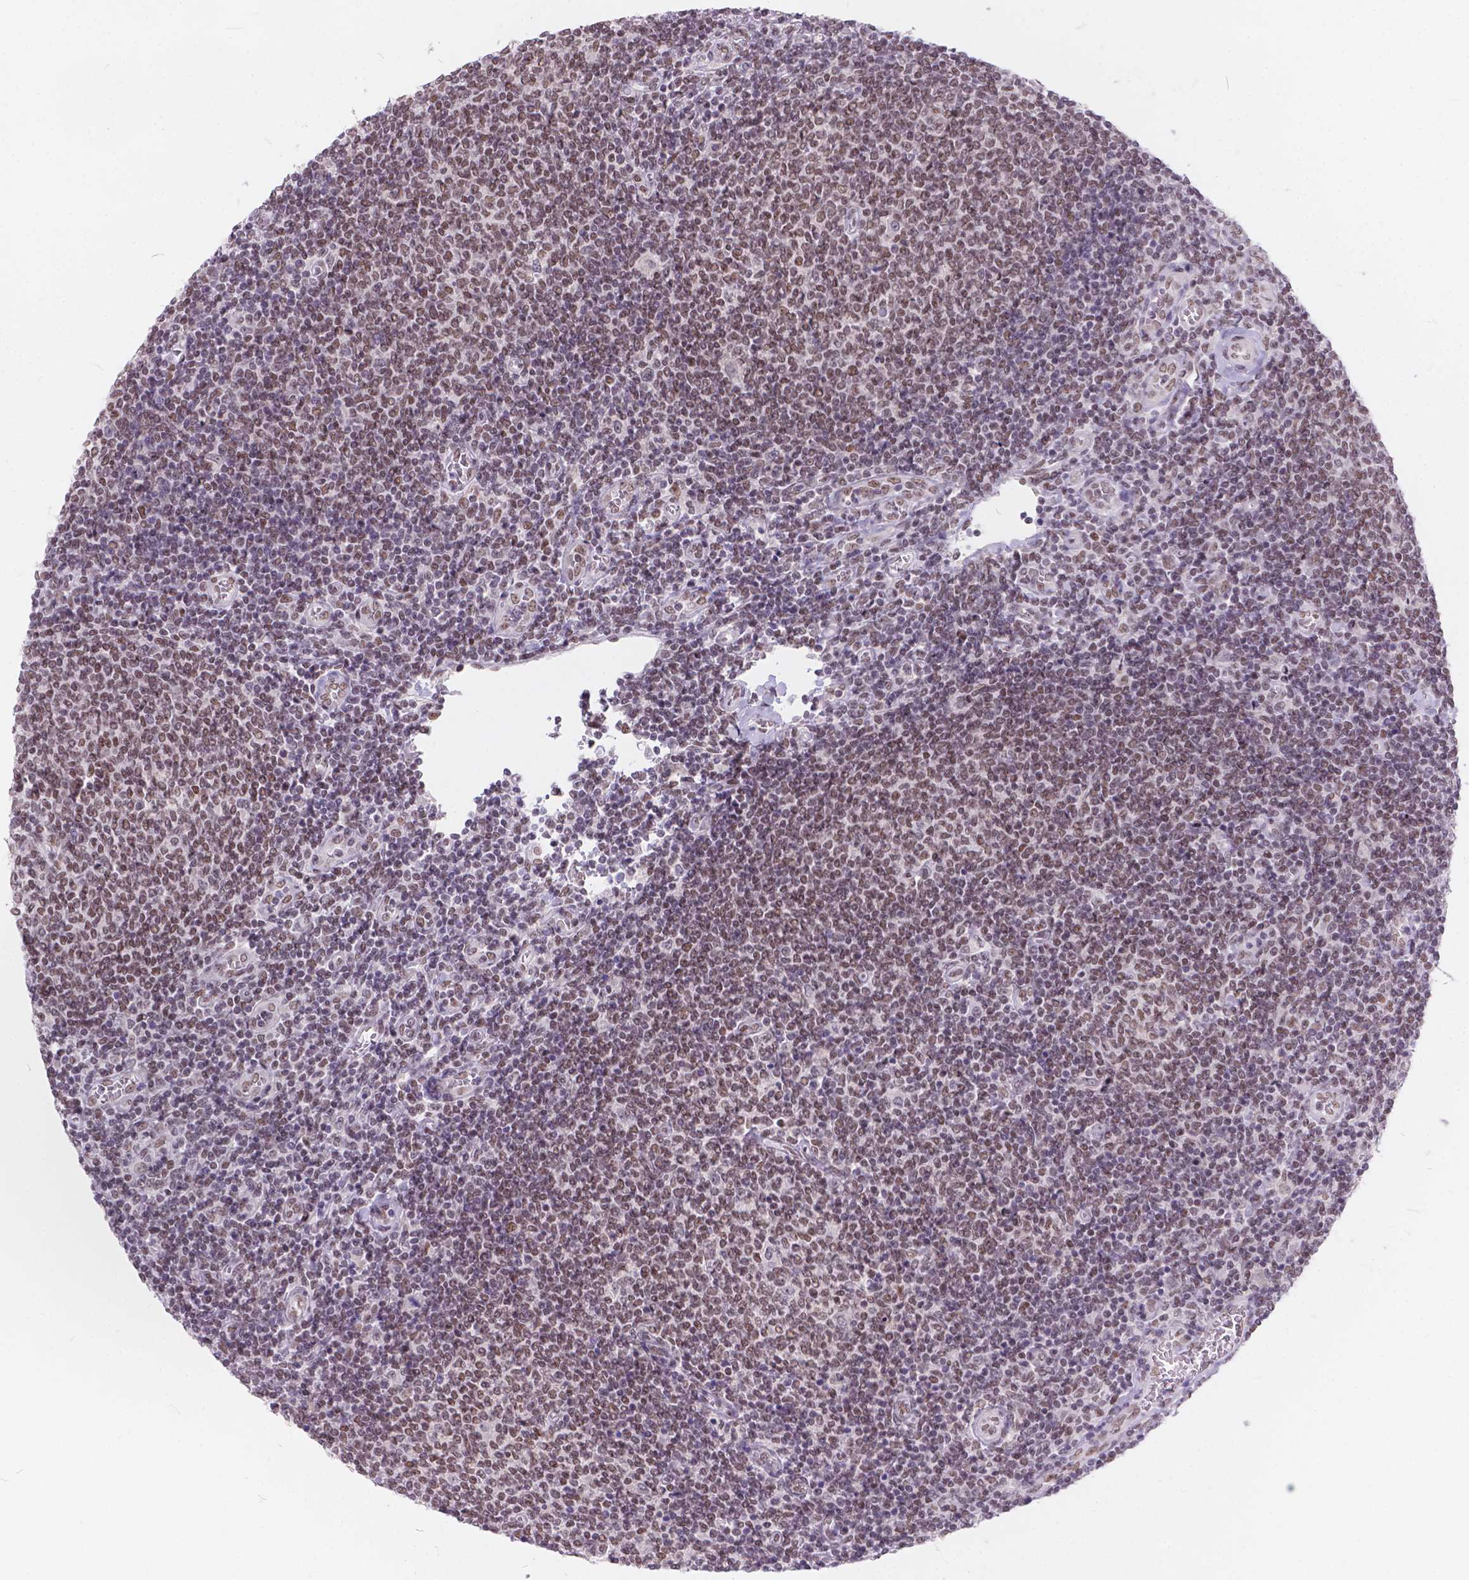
{"staining": {"intensity": "weak", "quantity": "25%-75%", "location": "nuclear"}, "tissue": "lymphoma", "cell_type": "Tumor cells", "image_type": "cancer", "snomed": [{"axis": "morphology", "description": "Malignant lymphoma, non-Hodgkin's type, Low grade"}, {"axis": "topography", "description": "Lymph node"}], "caption": "There is low levels of weak nuclear expression in tumor cells of lymphoma, as demonstrated by immunohistochemical staining (brown color).", "gene": "FAM53A", "patient": {"sex": "male", "age": 52}}